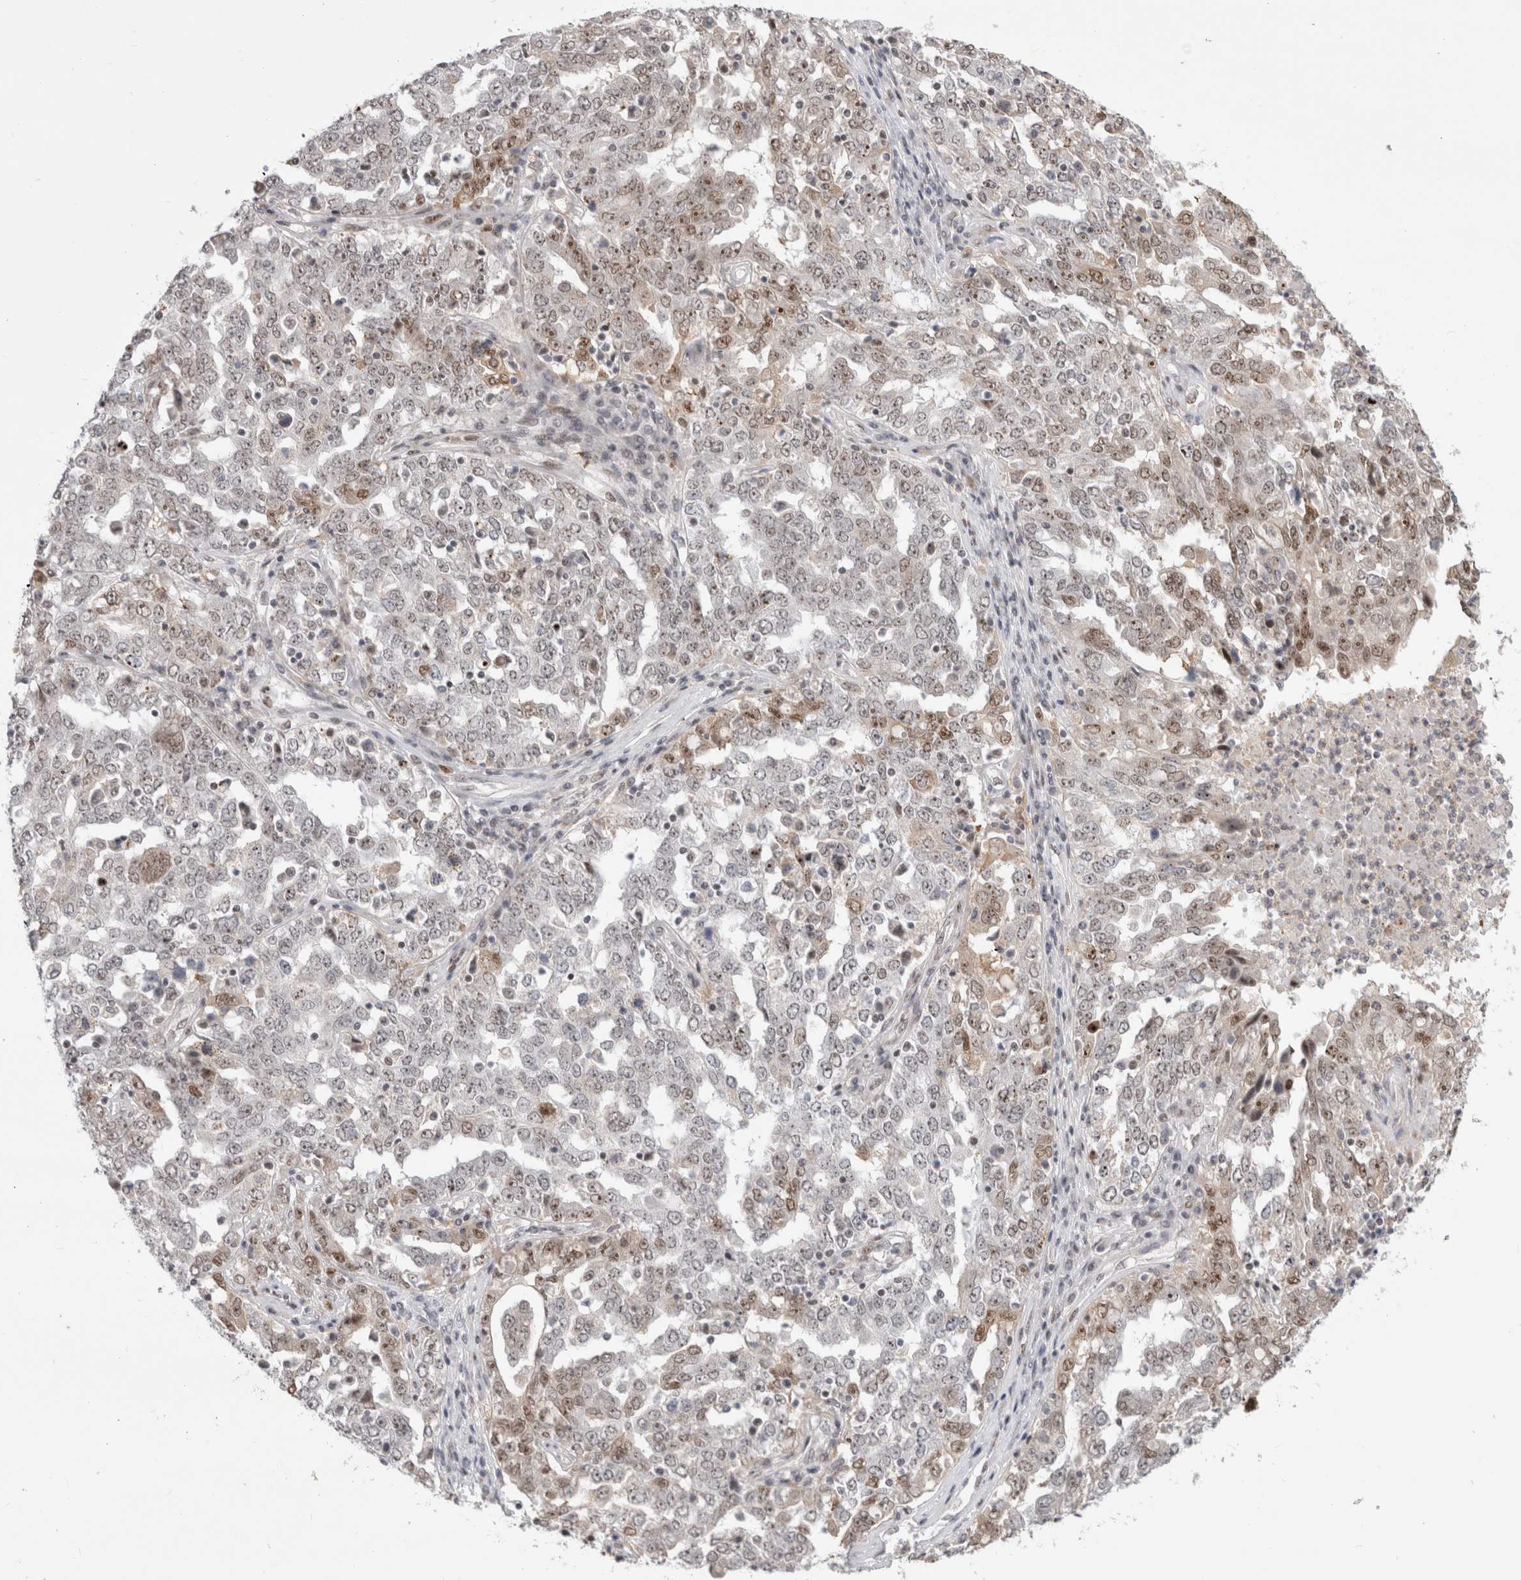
{"staining": {"intensity": "weak", "quantity": "25%-75%", "location": "nuclear"}, "tissue": "ovarian cancer", "cell_type": "Tumor cells", "image_type": "cancer", "snomed": [{"axis": "morphology", "description": "Carcinoma, endometroid"}, {"axis": "topography", "description": "Ovary"}], "caption": "Endometroid carcinoma (ovarian) stained for a protein (brown) shows weak nuclear positive expression in about 25%-75% of tumor cells.", "gene": "SENP6", "patient": {"sex": "female", "age": 62}}